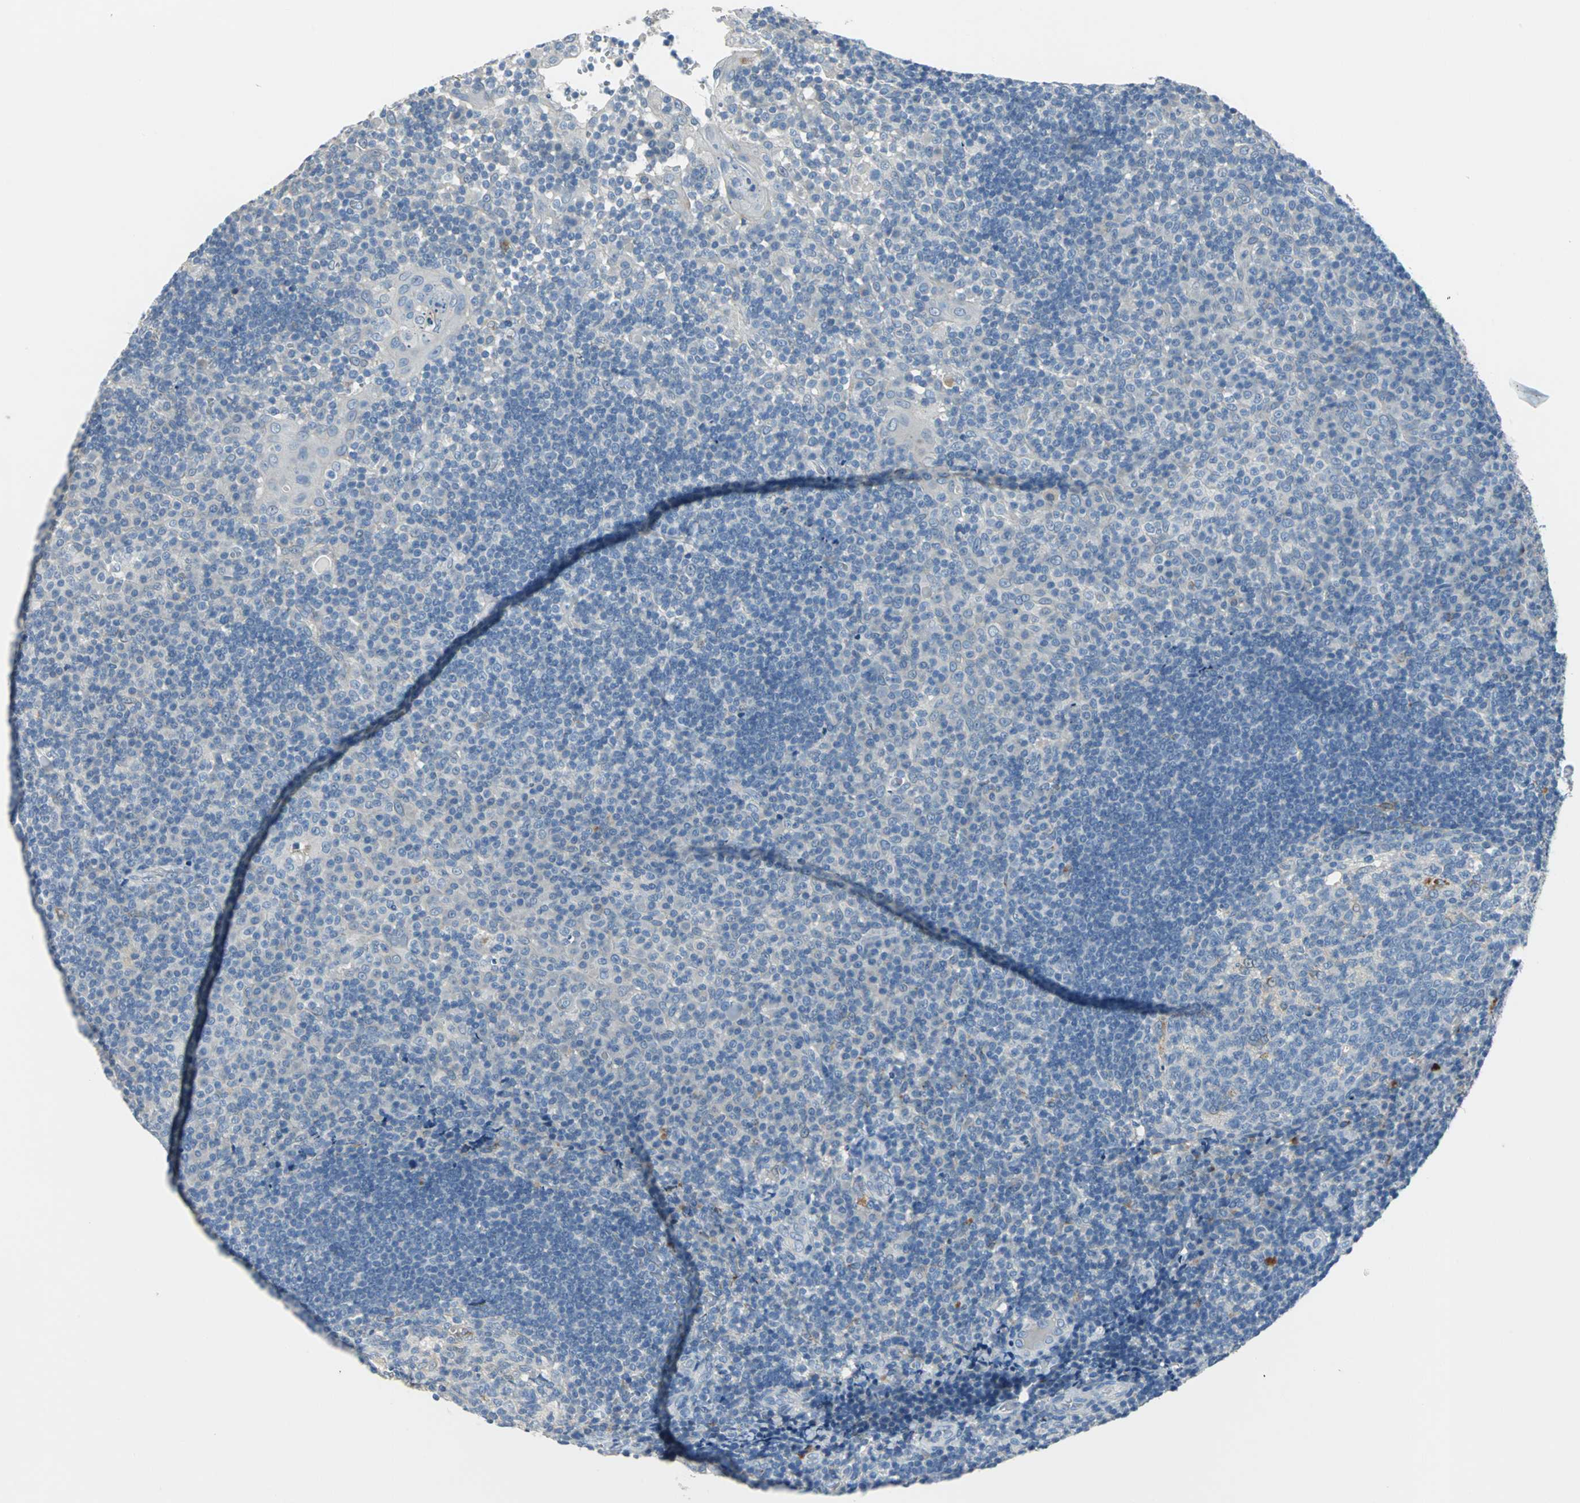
{"staining": {"intensity": "weak", "quantity": "<25%", "location": "cytoplasmic/membranous"}, "tissue": "tonsil", "cell_type": "Germinal center cells", "image_type": "normal", "snomed": [{"axis": "morphology", "description": "Normal tissue, NOS"}, {"axis": "topography", "description": "Tonsil"}], "caption": "High power microscopy photomicrograph of an immunohistochemistry (IHC) histopathology image of benign tonsil, revealing no significant expression in germinal center cells. The staining is performed using DAB (3,3'-diaminobenzidine) brown chromogen with nuclei counter-stained in using hematoxylin.", "gene": "PTGDS", "patient": {"sex": "female", "age": 40}}